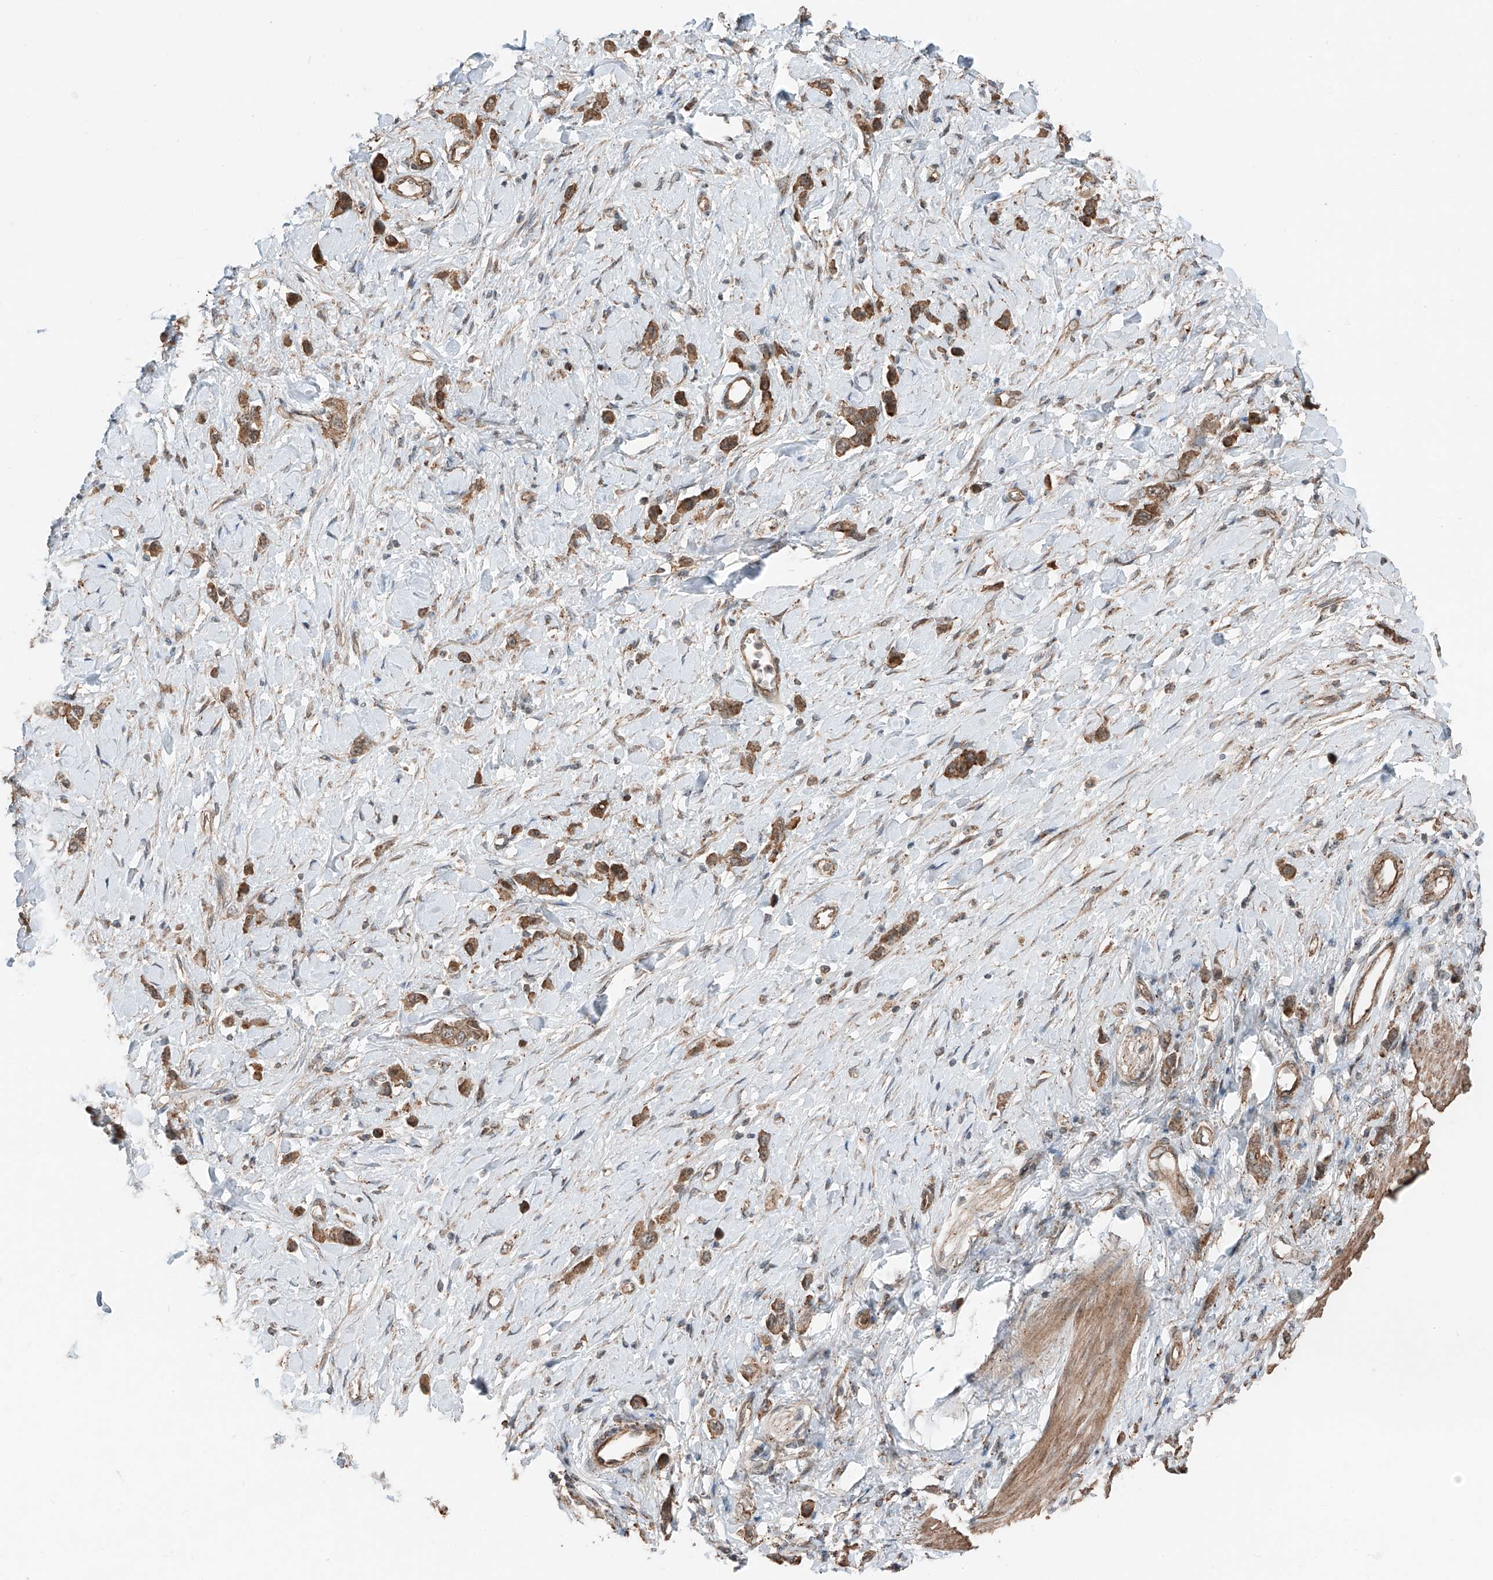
{"staining": {"intensity": "moderate", "quantity": ">75%", "location": "cytoplasmic/membranous"}, "tissue": "stomach cancer", "cell_type": "Tumor cells", "image_type": "cancer", "snomed": [{"axis": "morphology", "description": "Normal tissue, NOS"}, {"axis": "morphology", "description": "Adenocarcinoma, NOS"}, {"axis": "topography", "description": "Stomach, upper"}, {"axis": "topography", "description": "Stomach"}], "caption": "High-power microscopy captured an immunohistochemistry photomicrograph of stomach cancer, revealing moderate cytoplasmic/membranous staining in about >75% of tumor cells.", "gene": "CEP162", "patient": {"sex": "female", "age": 65}}